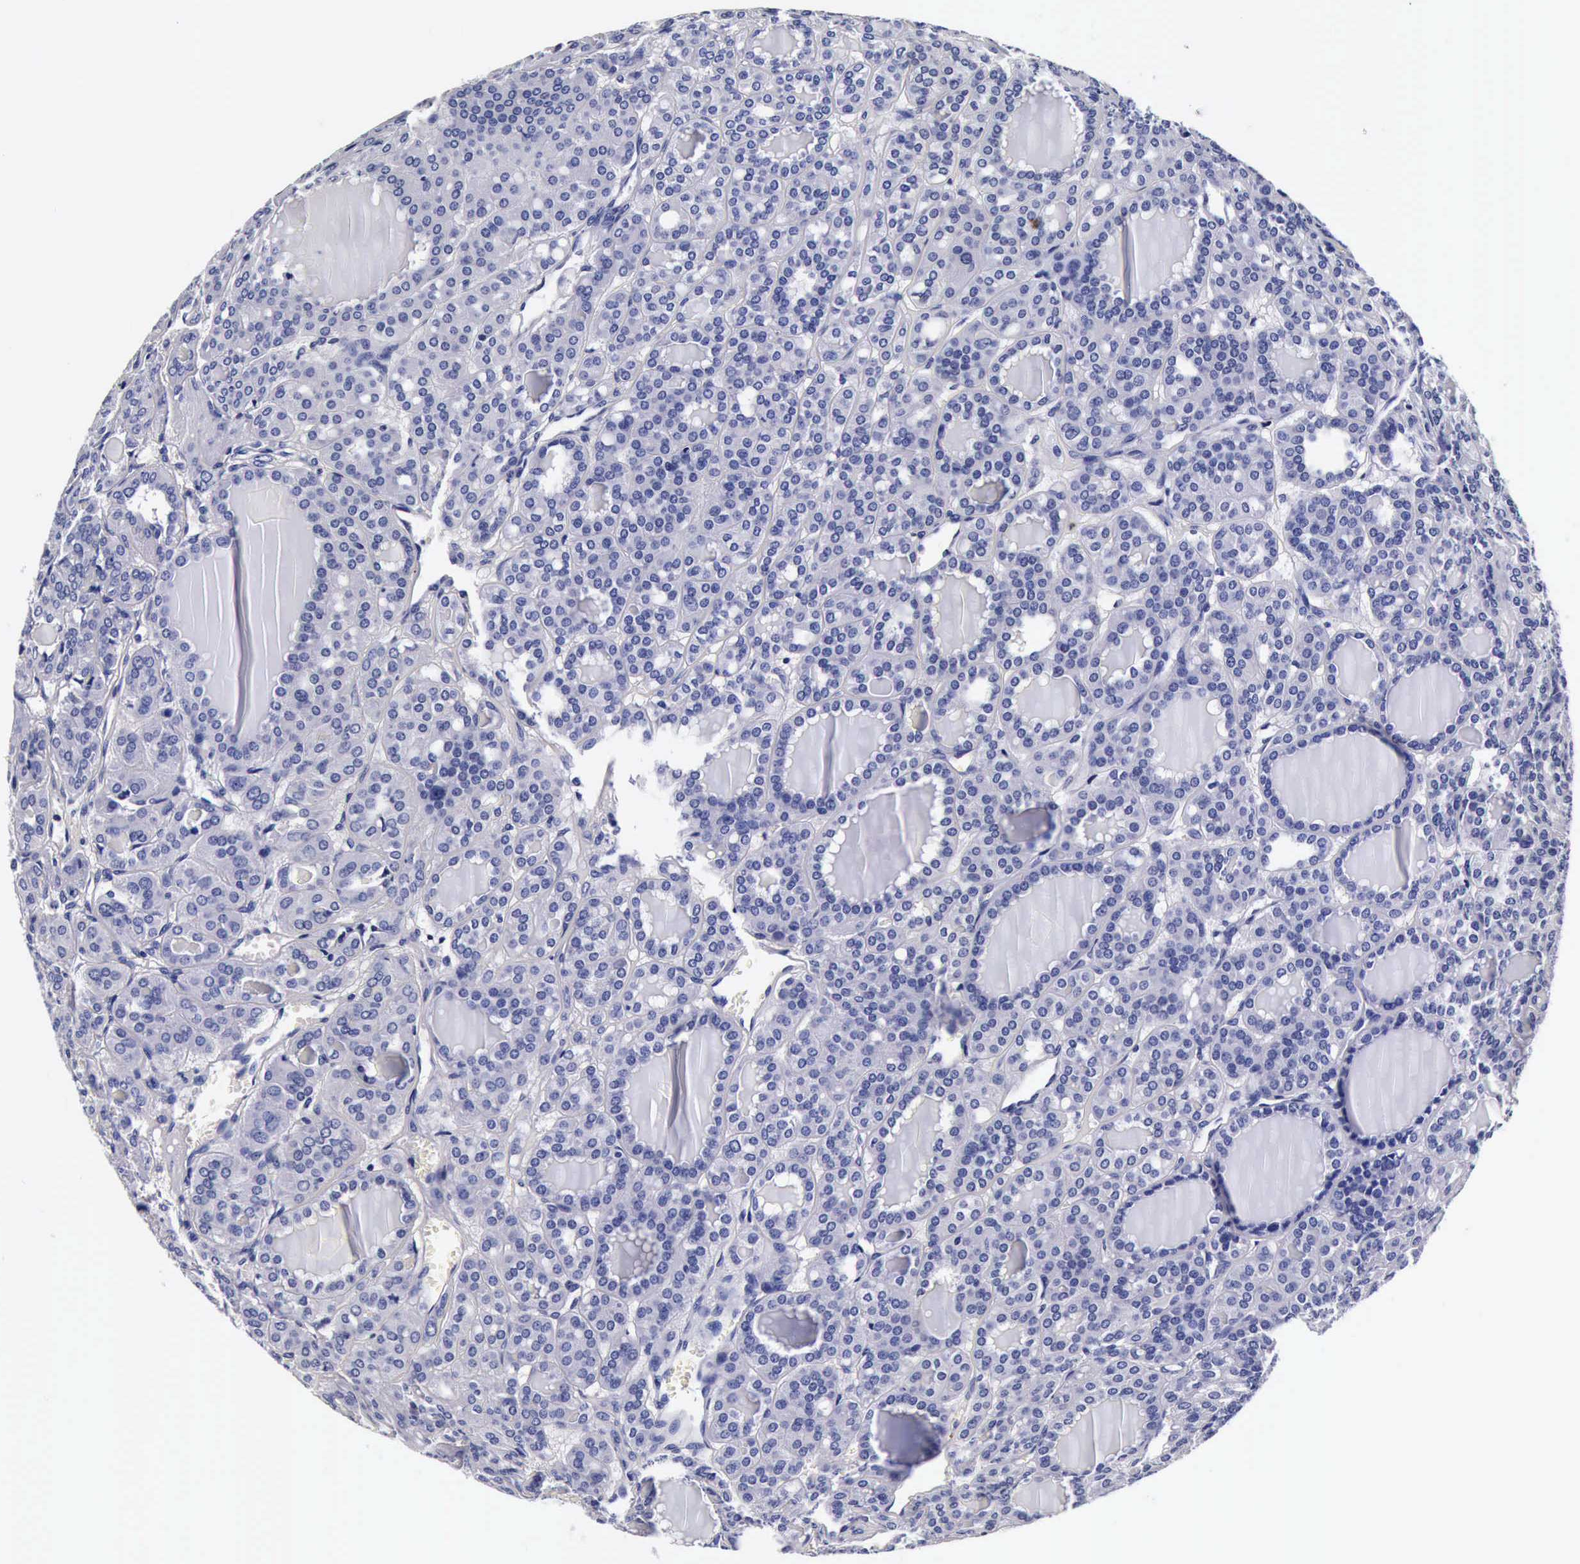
{"staining": {"intensity": "negative", "quantity": "none", "location": "none"}, "tissue": "thyroid cancer", "cell_type": "Tumor cells", "image_type": "cancer", "snomed": [{"axis": "morphology", "description": "Follicular adenoma carcinoma, NOS"}, {"axis": "topography", "description": "Thyroid gland"}], "caption": "Tumor cells show no significant protein positivity in follicular adenoma carcinoma (thyroid). The staining is performed using DAB brown chromogen with nuclei counter-stained in using hematoxylin.", "gene": "IAPP", "patient": {"sex": "female", "age": 71}}